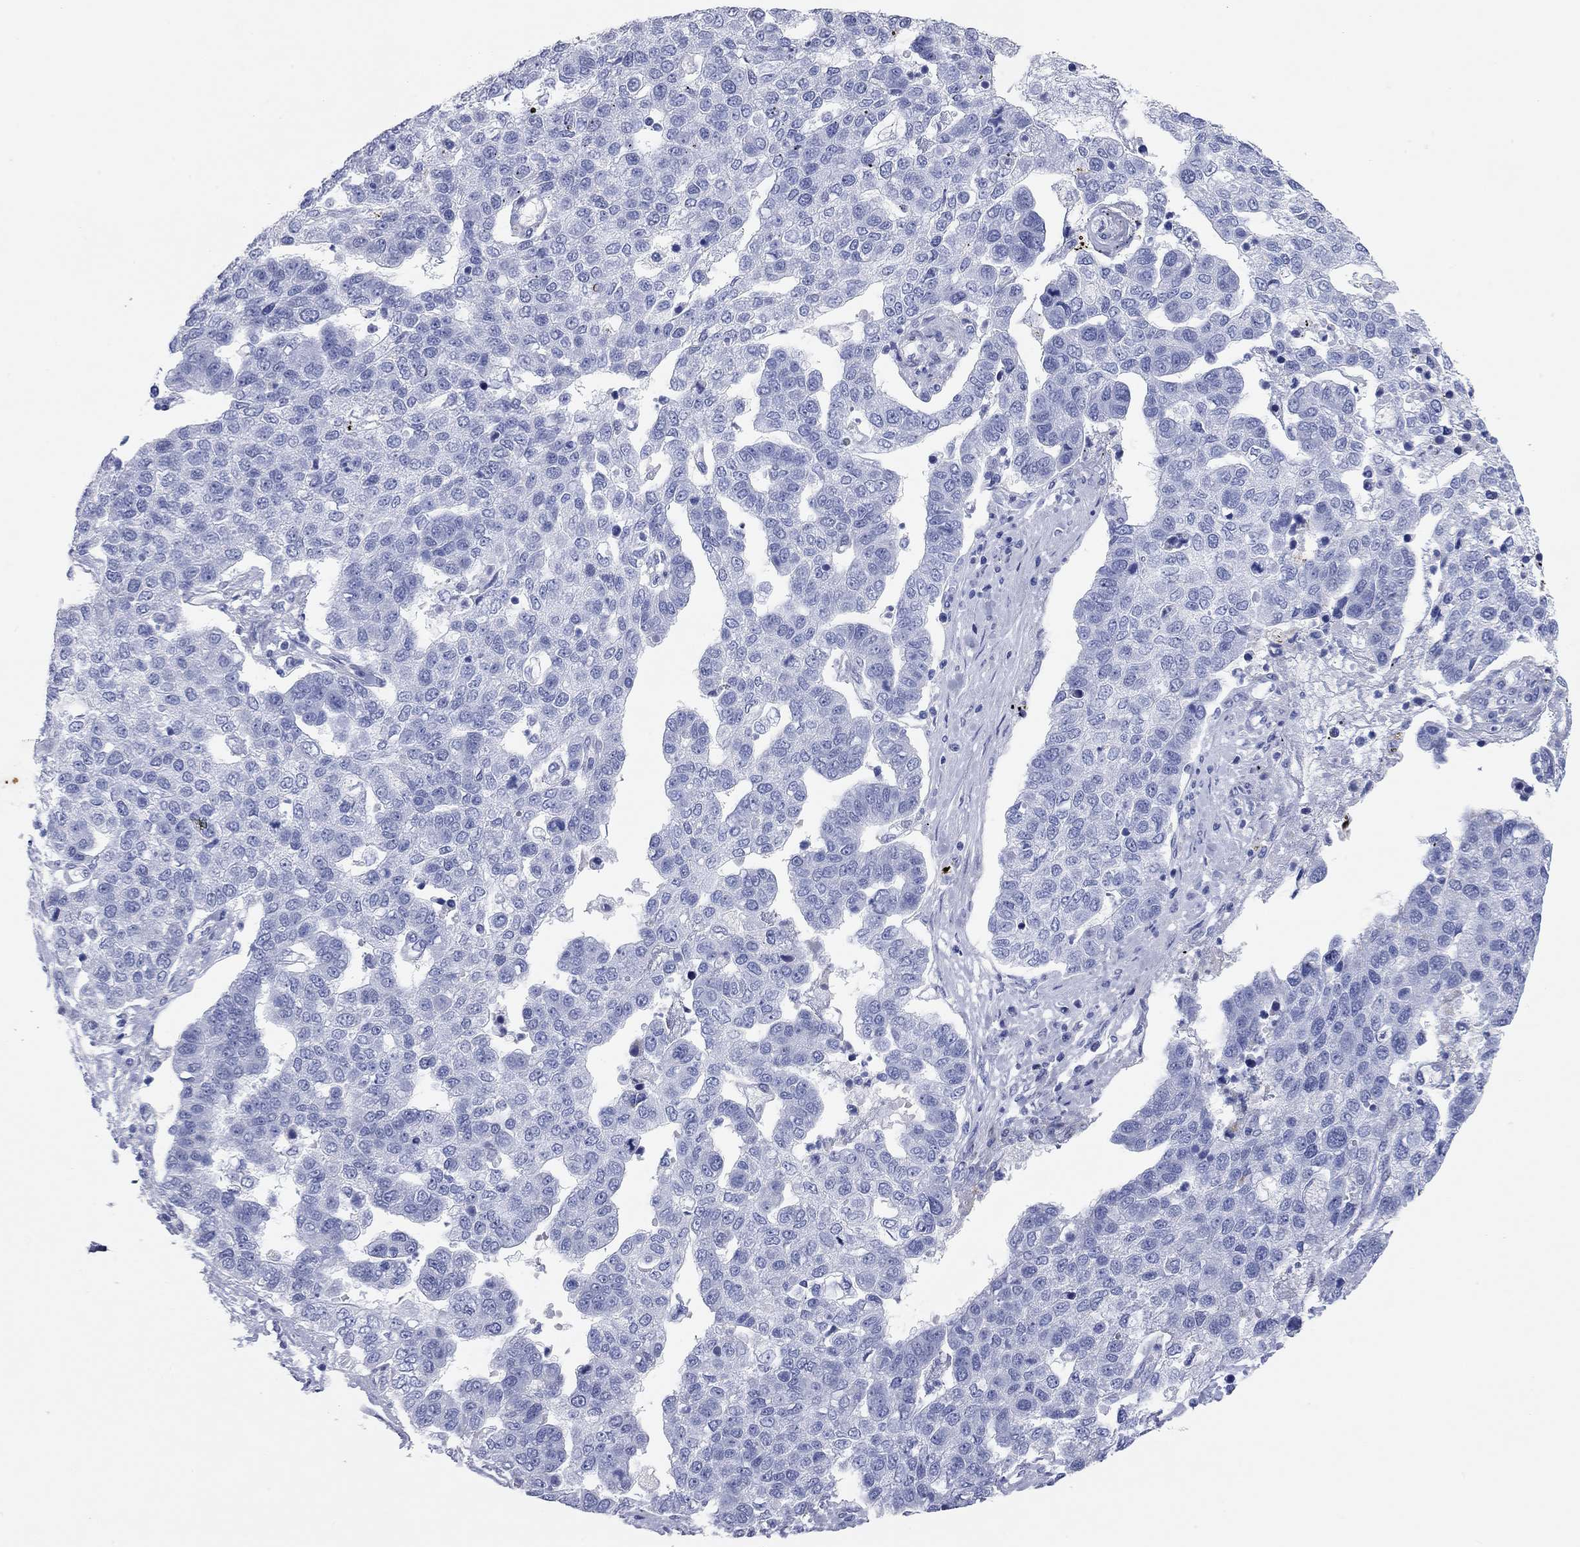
{"staining": {"intensity": "negative", "quantity": "none", "location": "none"}, "tissue": "pancreatic cancer", "cell_type": "Tumor cells", "image_type": "cancer", "snomed": [{"axis": "morphology", "description": "Adenocarcinoma, NOS"}, {"axis": "topography", "description": "Pancreas"}], "caption": "The immunohistochemistry micrograph has no significant staining in tumor cells of pancreatic cancer tissue.", "gene": "CHI3L2", "patient": {"sex": "female", "age": 61}}